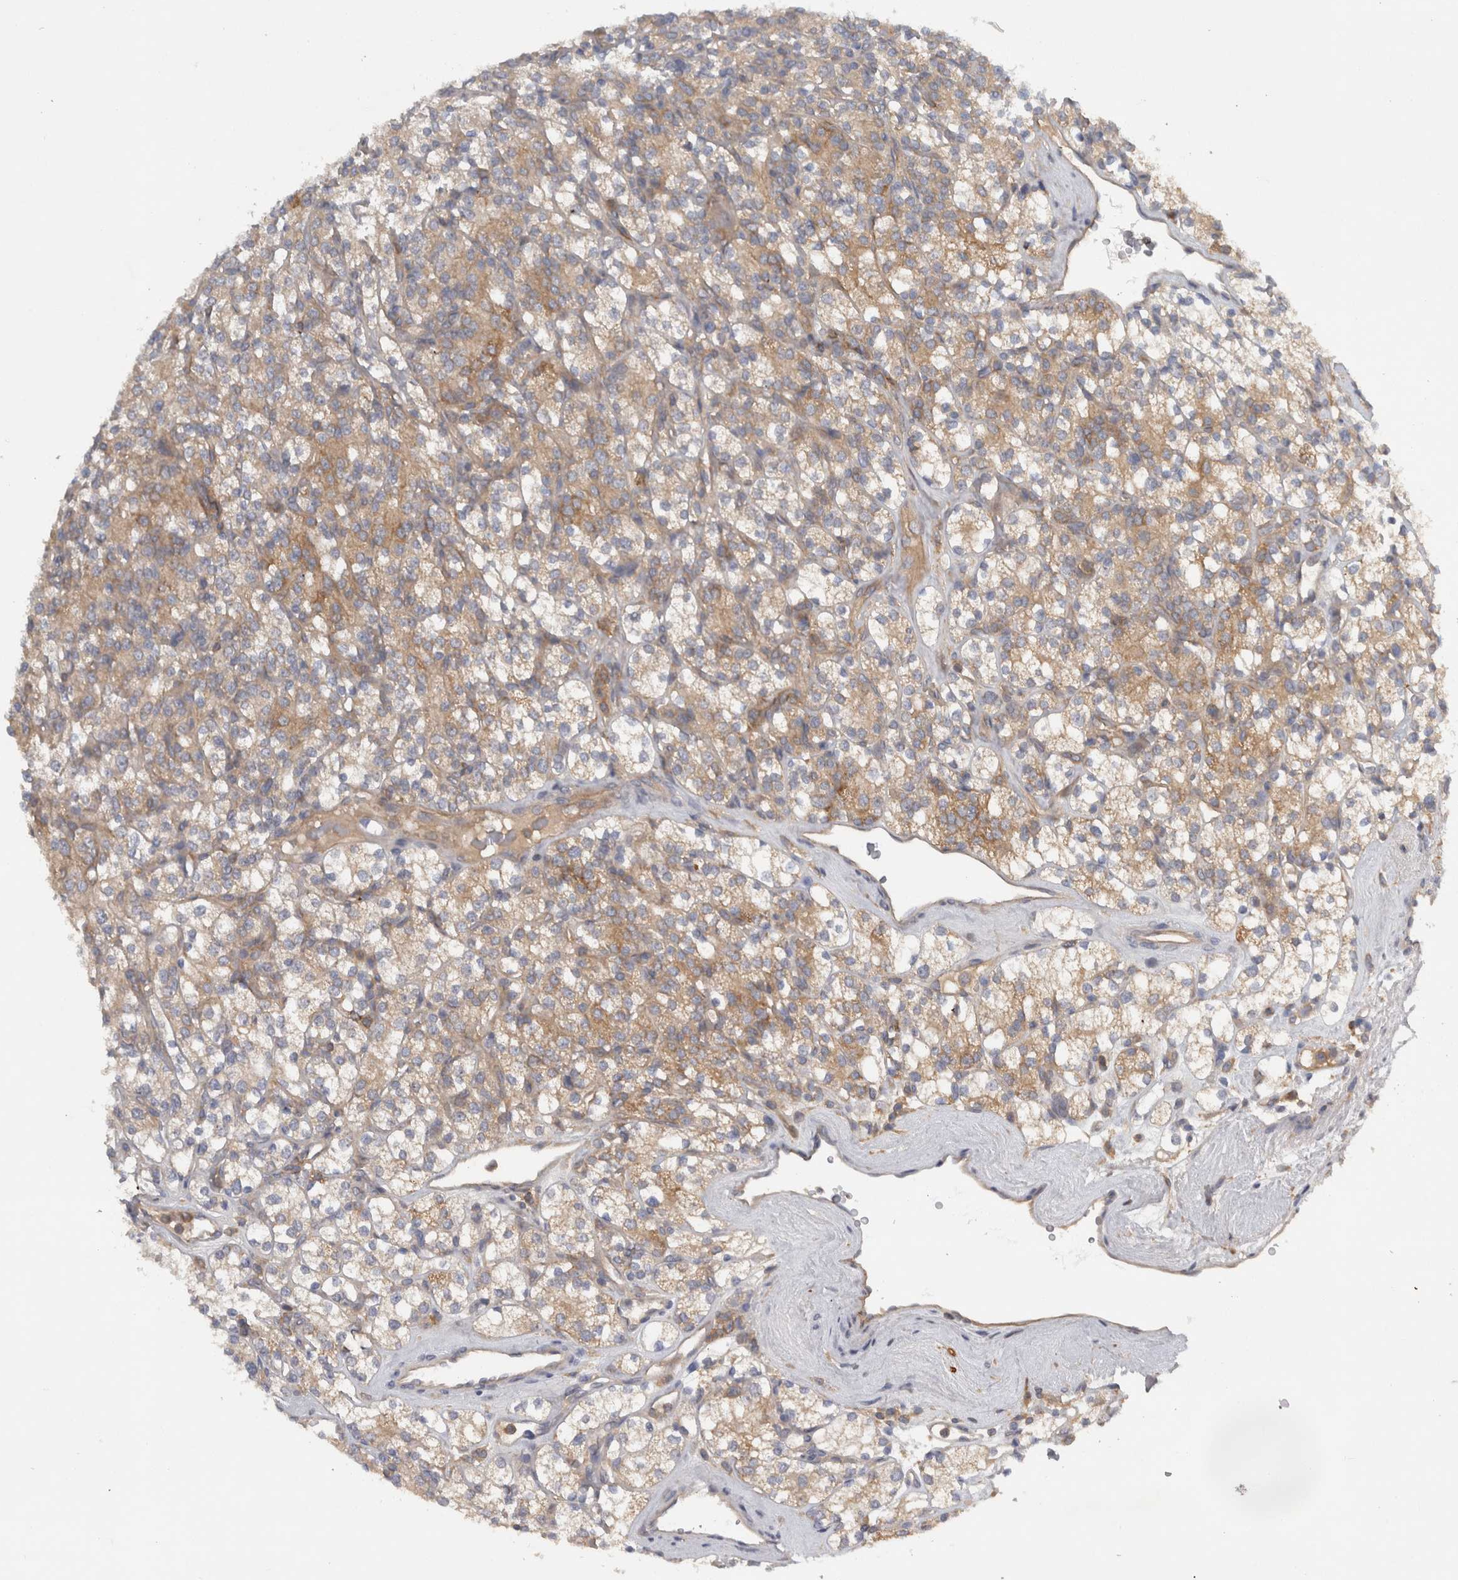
{"staining": {"intensity": "weak", "quantity": ">75%", "location": "cytoplasmic/membranous"}, "tissue": "renal cancer", "cell_type": "Tumor cells", "image_type": "cancer", "snomed": [{"axis": "morphology", "description": "Adenocarcinoma, NOS"}, {"axis": "topography", "description": "Kidney"}], "caption": "Protein expression analysis of human renal cancer reveals weak cytoplasmic/membranous positivity in approximately >75% of tumor cells.", "gene": "SCARA5", "patient": {"sex": "male", "age": 77}}